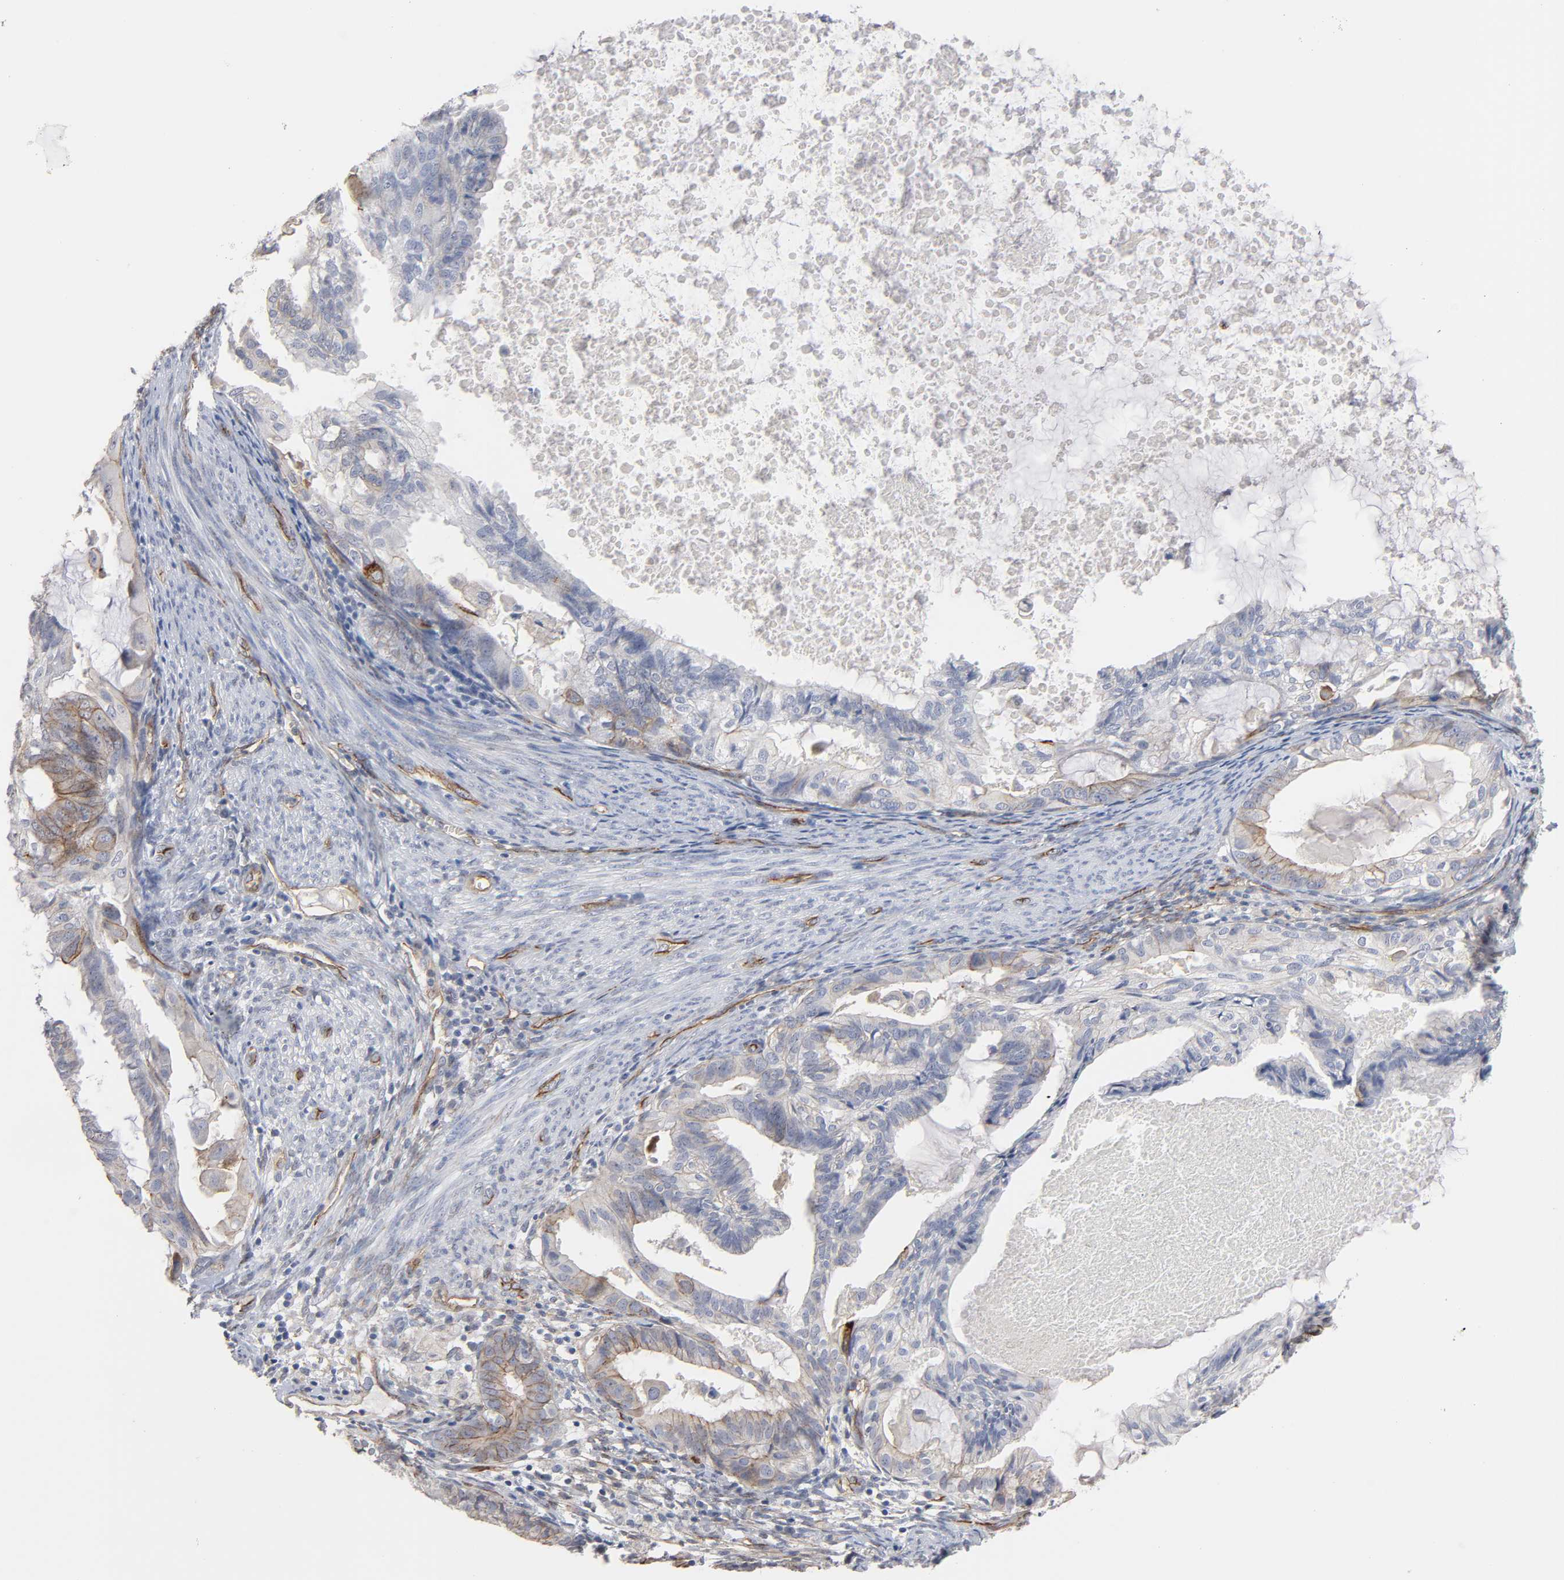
{"staining": {"intensity": "moderate", "quantity": "<25%", "location": "cytoplasmic/membranous"}, "tissue": "cervical cancer", "cell_type": "Tumor cells", "image_type": "cancer", "snomed": [{"axis": "morphology", "description": "Normal tissue, NOS"}, {"axis": "morphology", "description": "Adenocarcinoma, NOS"}, {"axis": "topography", "description": "Cervix"}, {"axis": "topography", "description": "Endometrium"}], "caption": "High-magnification brightfield microscopy of adenocarcinoma (cervical) stained with DAB (3,3'-diaminobenzidine) (brown) and counterstained with hematoxylin (blue). tumor cells exhibit moderate cytoplasmic/membranous staining is identified in approximately<25% of cells. The staining was performed using DAB (3,3'-diaminobenzidine) to visualize the protein expression in brown, while the nuclei were stained in blue with hematoxylin (Magnification: 20x).", "gene": "SPTAN1", "patient": {"sex": "female", "age": 86}}